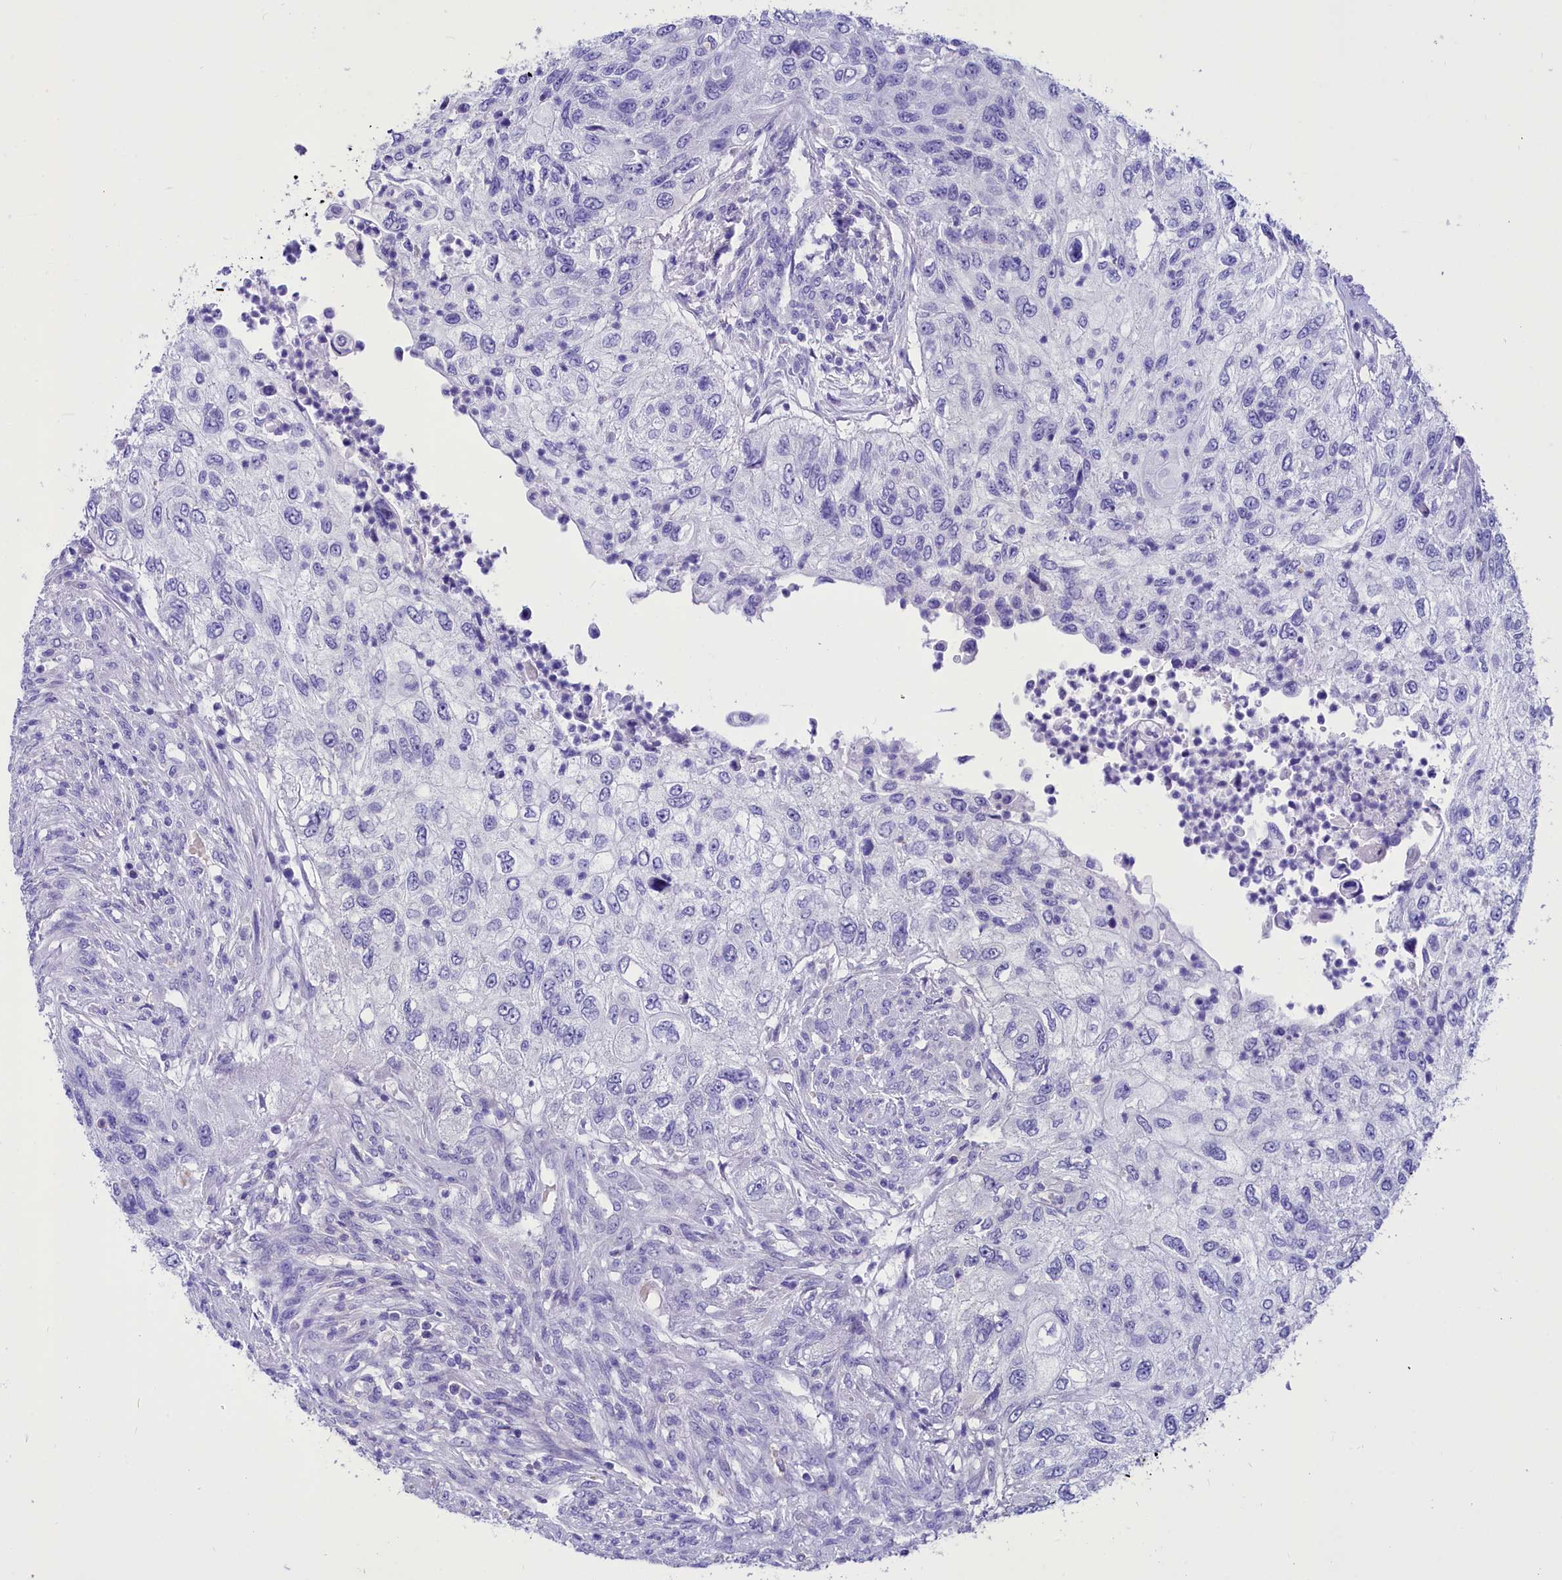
{"staining": {"intensity": "negative", "quantity": "none", "location": "none"}, "tissue": "urothelial cancer", "cell_type": "Tumor cells", "image_type": "cancer", "snomed": [{"axis": "morphology", "description": "Urothelial carcinoma, High grade"}, {"axis": "topography", "description": "Urinary bladder"}], "caption": "Immunohistochemical staining of urothelial cancer demonstrates no significant positivity in tumor cells.", "gene": "TTC36", "patient": {"sex": "female", "age": 60}}